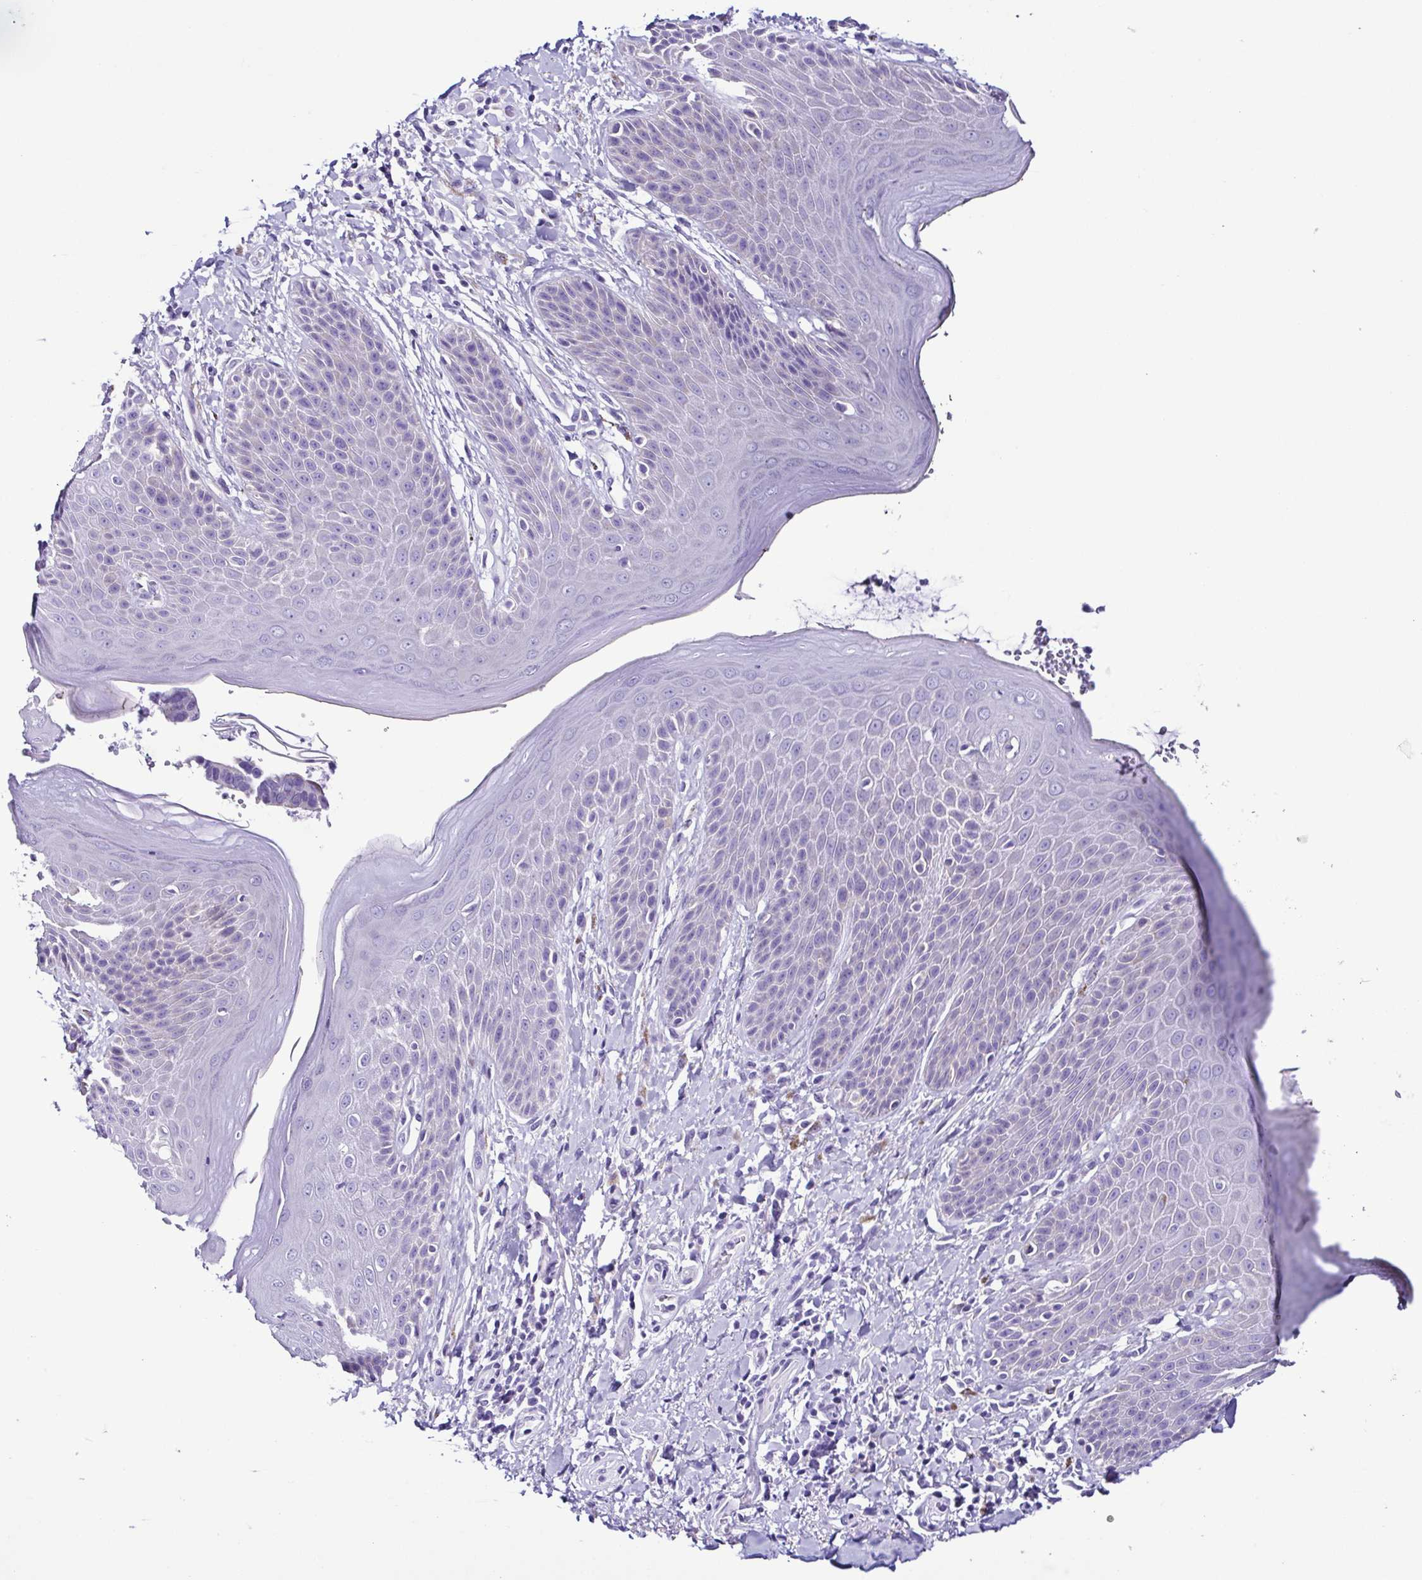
{"staining": {"intensity": "negative", "quantity": "none", "location": "none"}, "tissue": "skin", "cell_type": "Epidermal cells", "image_type": "normal", "snomed": [{"axis": "morphology", "description": "Normal tissue, NOS"}, {"axis": "topography", "description": "Anal"}, {"axis": "topography", "description": "Peripheral nerve tissue"}], "caption": "The histopathology image exhibits no staining of epidermal cells in normal skin.", "gene": "SRL", "patient": {"sex": "male", "age": 51}}